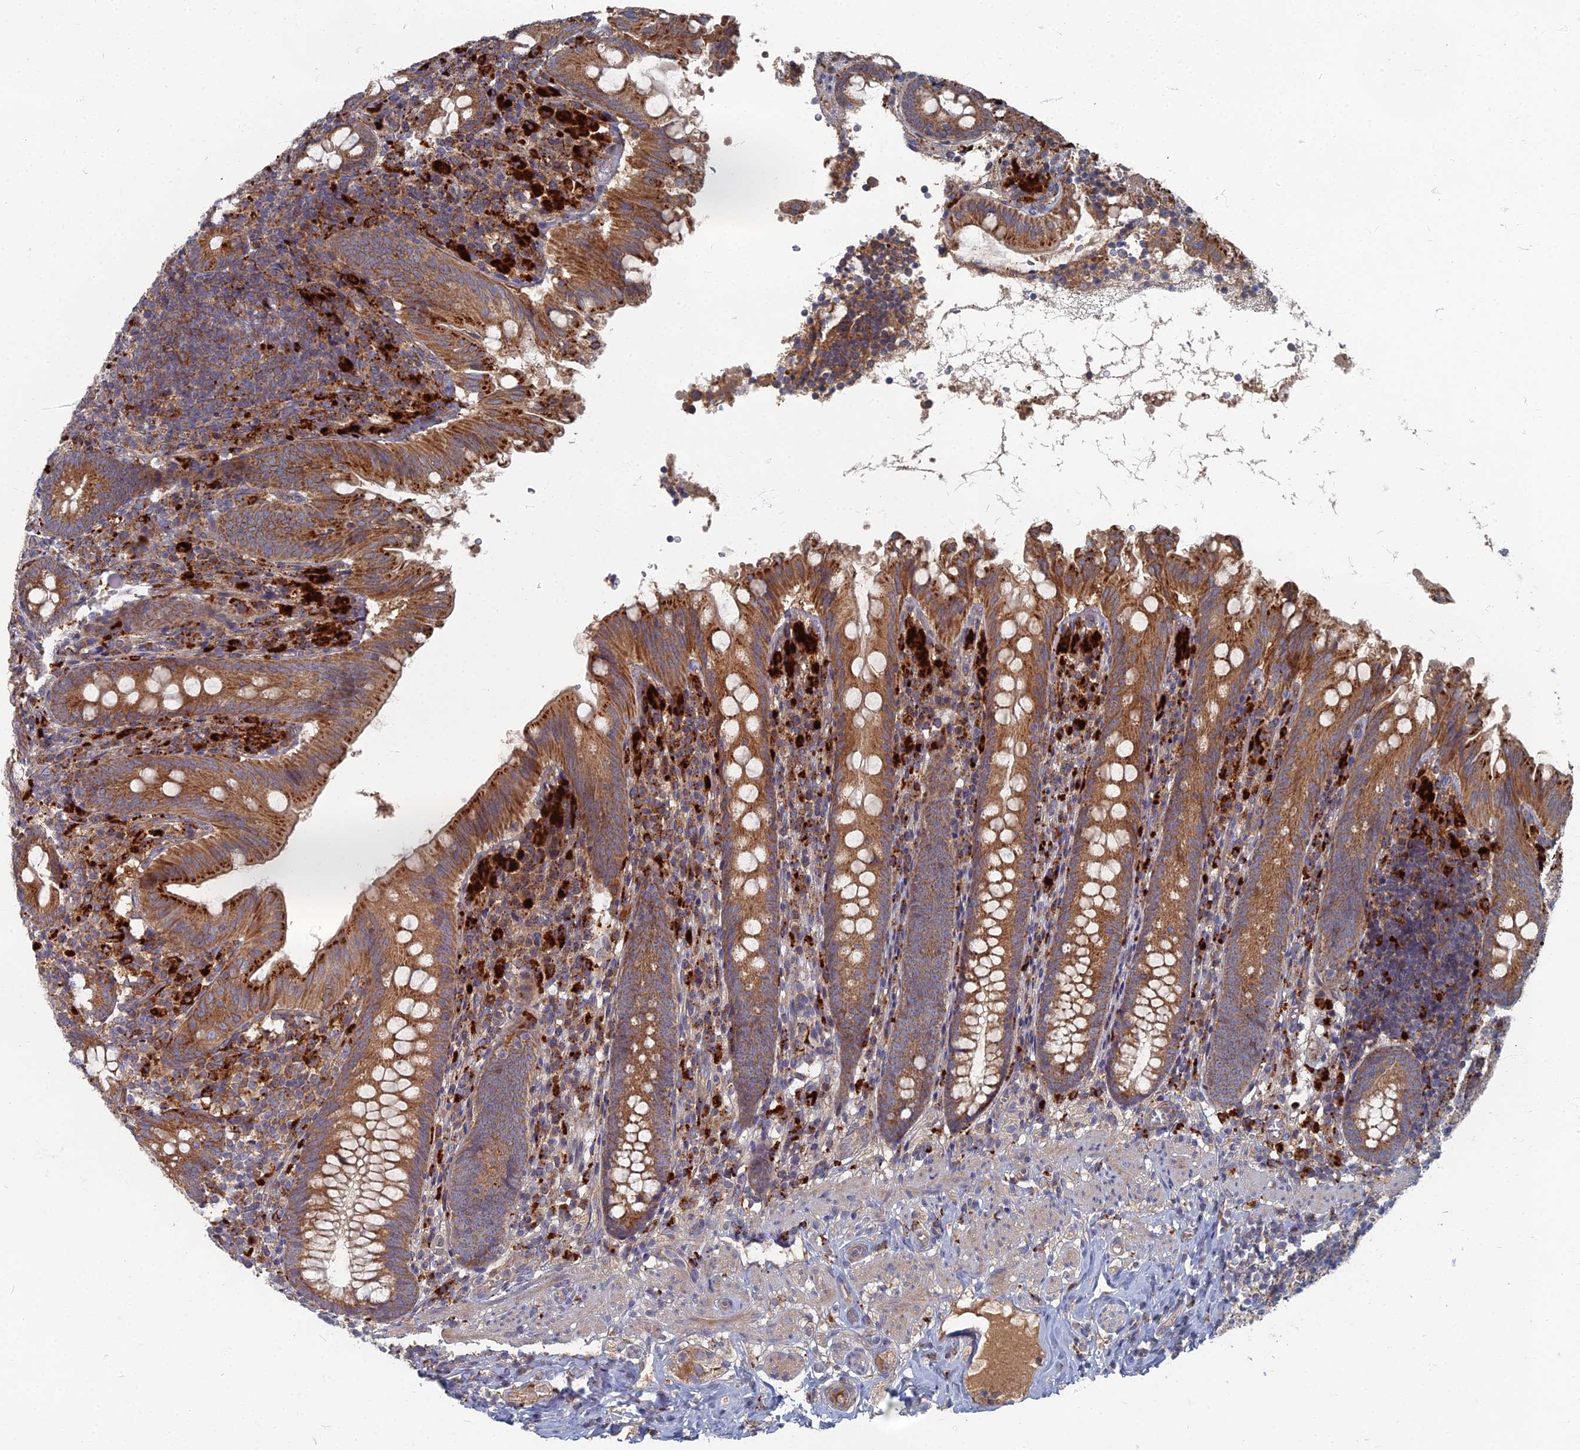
{"staining": {"intensity": "strong", "quantity": ">75%", "location": "cytoplasmic/membranous"}, "tissue": "appendix", "cell_type": "Glandular cells", "image_type": "normal", "snomed": [{"axis": "morphology", "description": "Normal tissue, NOS"}, {"axis": "topography", "description": "Appendix"}], "caption": "Protein expression analysis of unremarkable human appendix reveals strong cytoplasmic/membranous positivity in about >75% of glandular cells.", "gene": "PPCDC", "patient": {"sex": "male", "age": 55}}